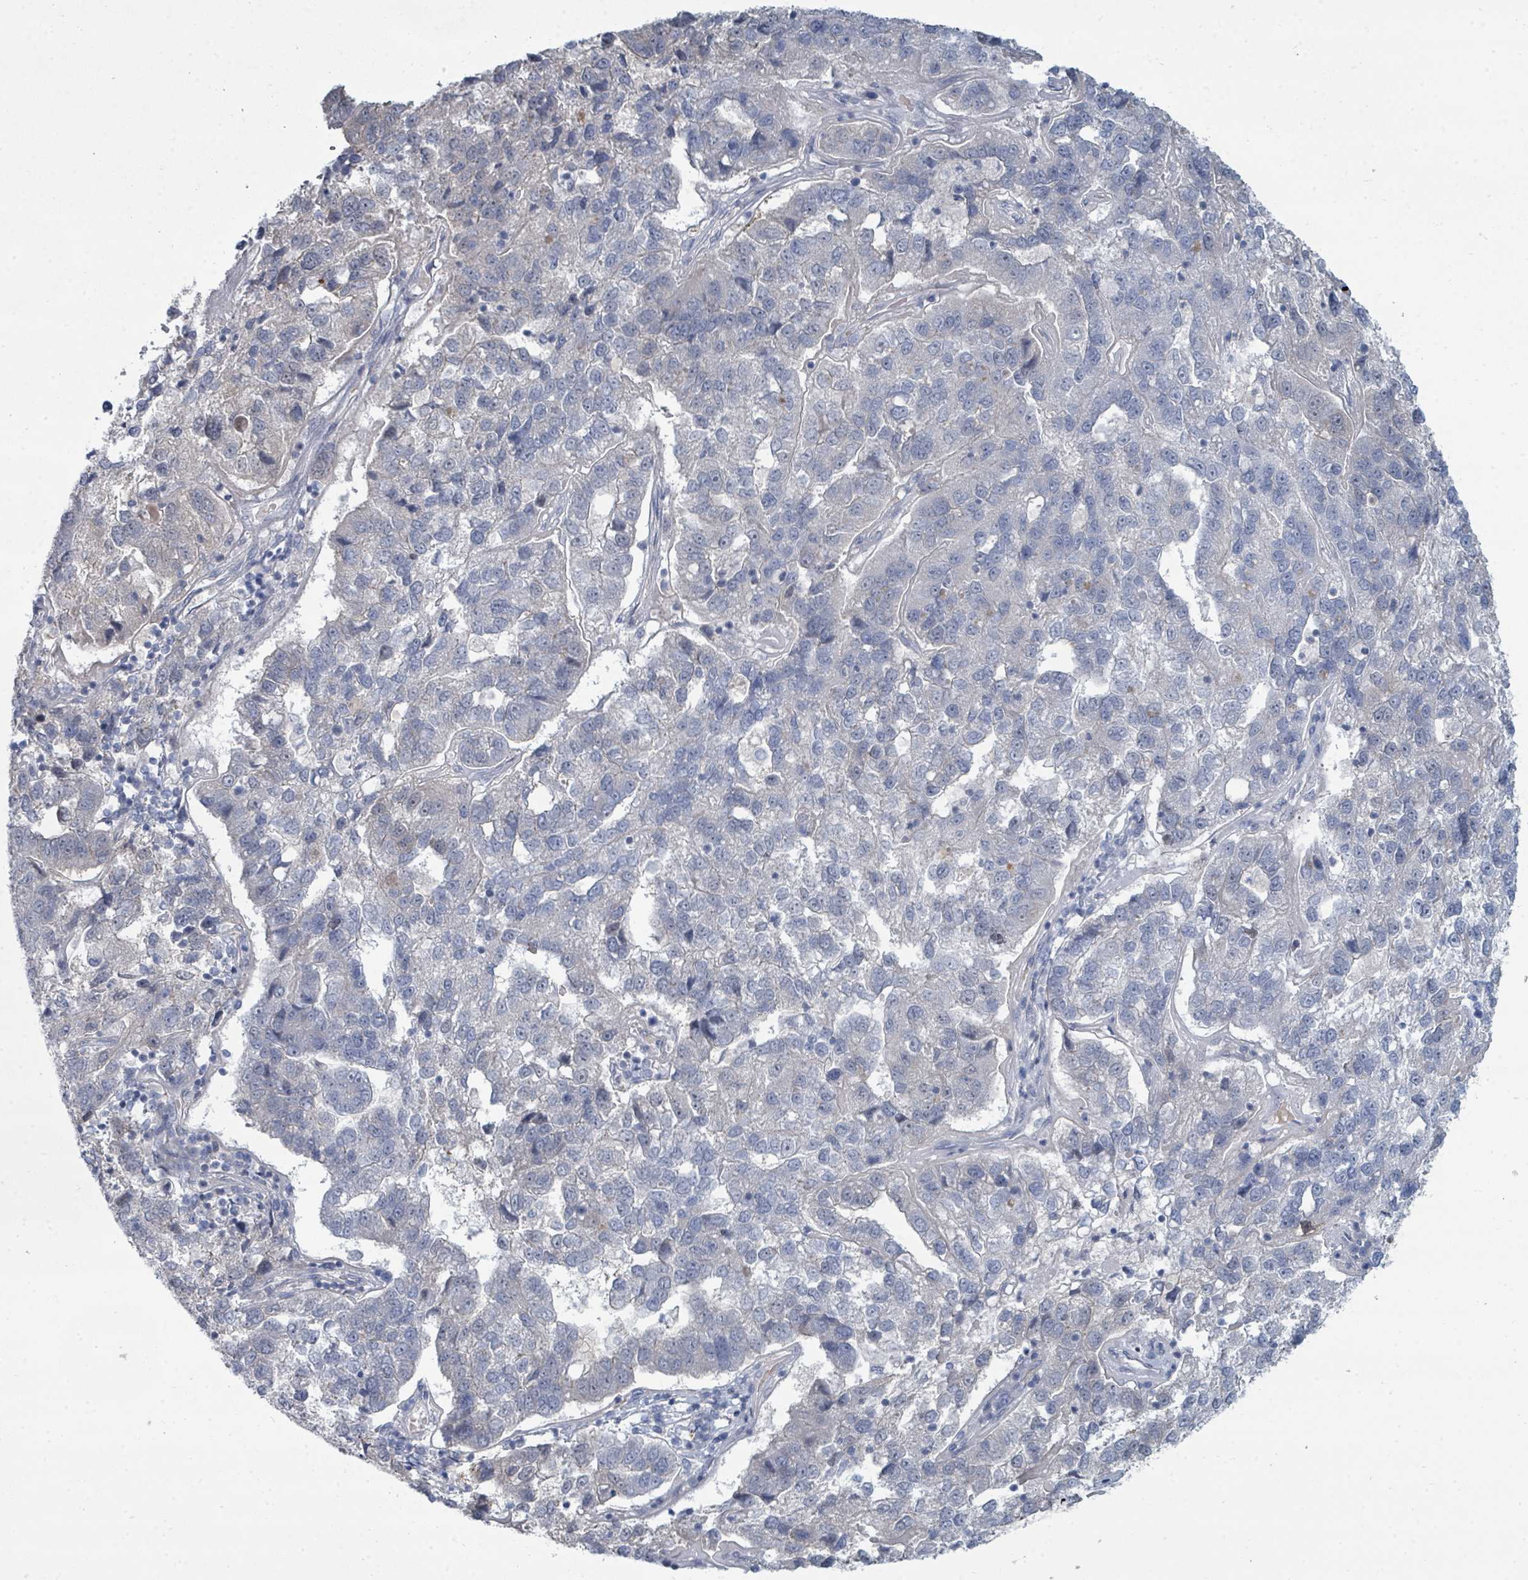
{"staining": {"intensity": "negative", "quantity": "none", "location": "none"}, "tissue": "pancreatic cancer", "cell_type": "Tumor cells", "image_type": "cancer", "snomed": [{"axis": "morphology", "description": "Adenocarcinoma, NOS"}, {"axis": "topography", "description": "Pancreas"}], "caption": "Immunohistochemical staining of human pancreatic cancer (adenocarcinoma) displays no significant positivity in tumor cells.", "gene": "SLC25A45", "patient": {"sex": "female", "age": 61}}